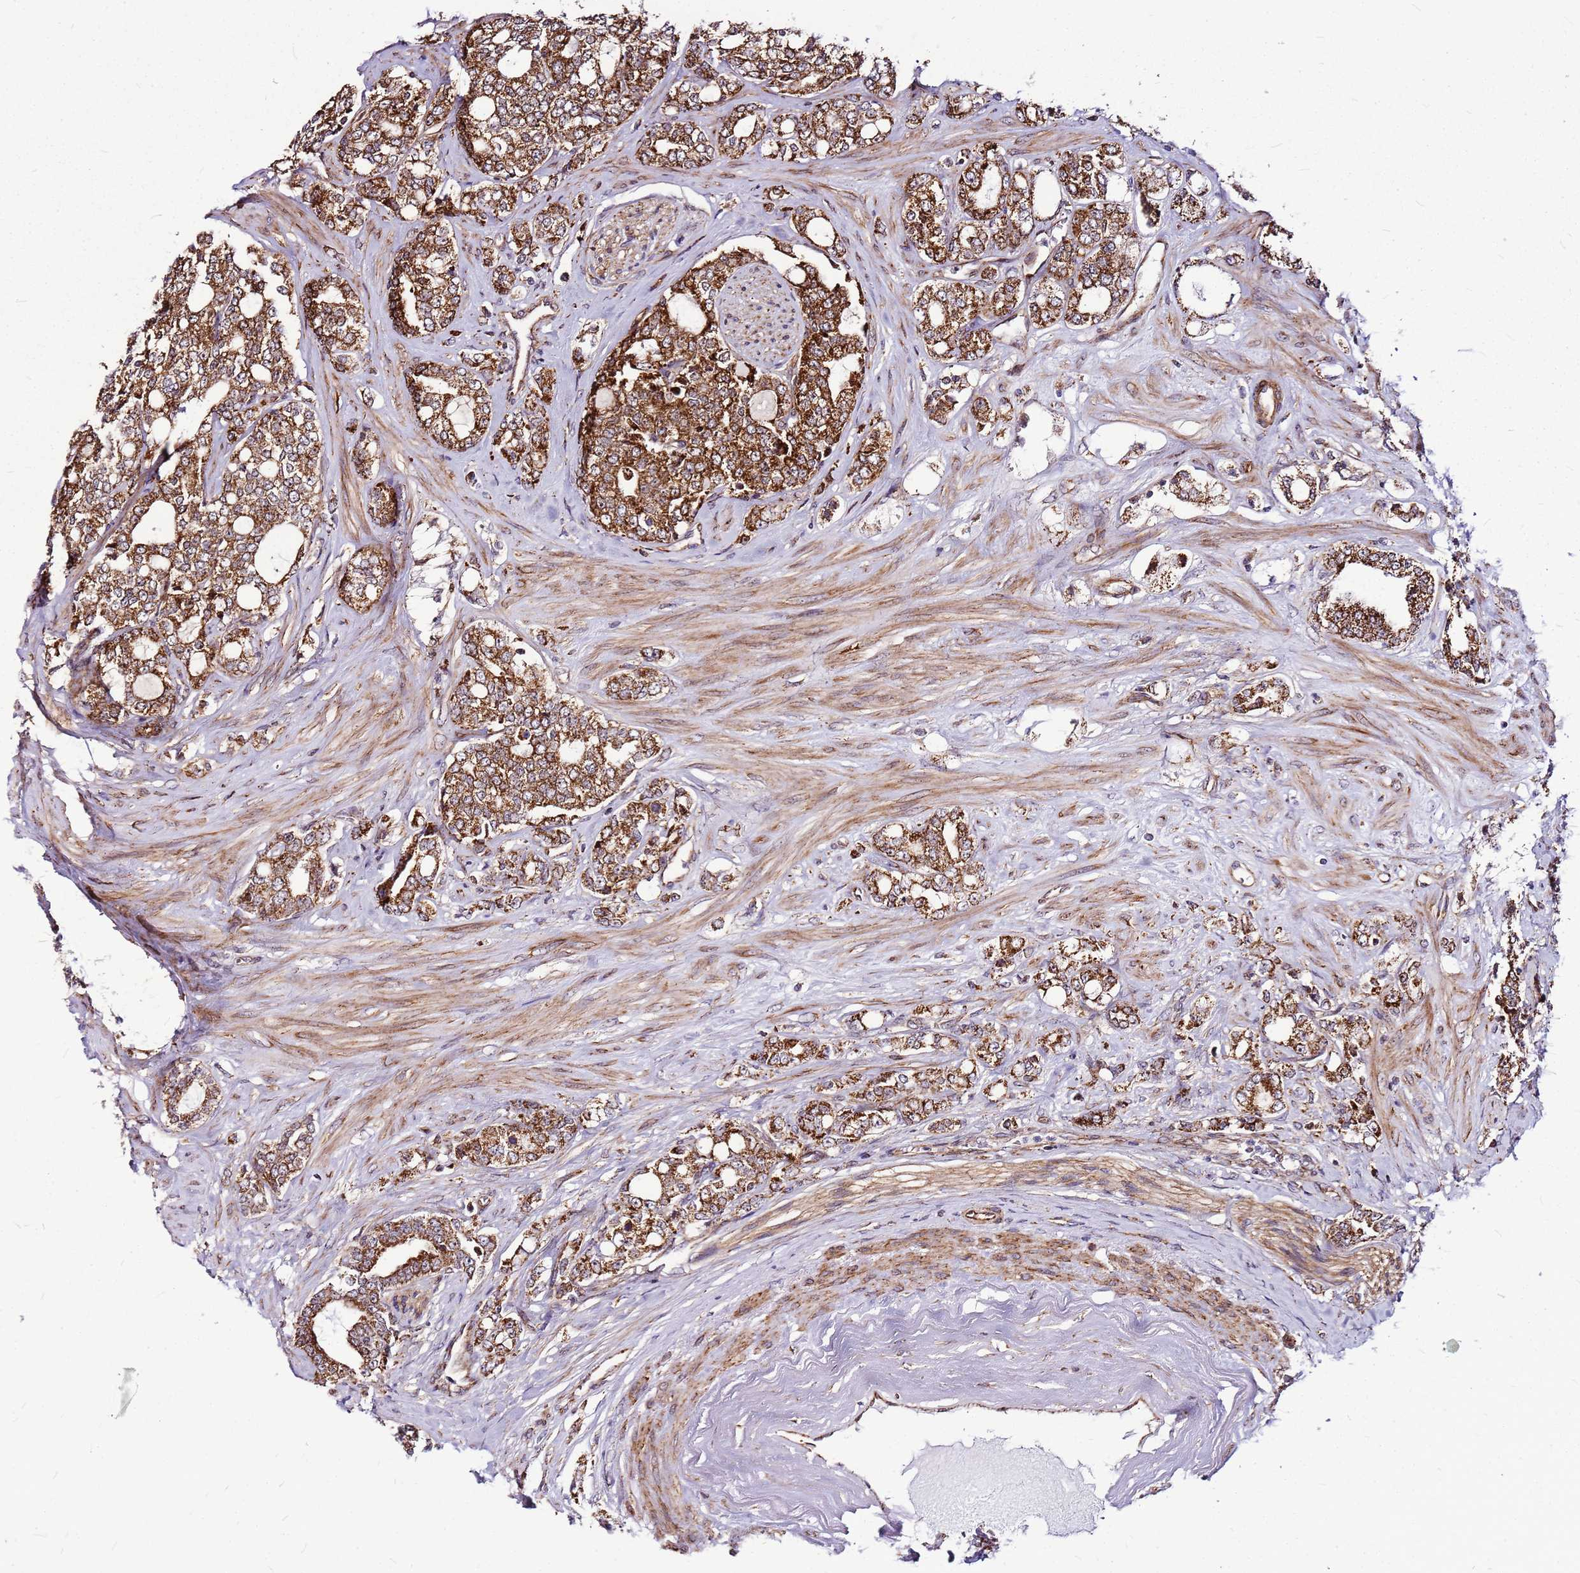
{"staining": {"intensity": "strong", "quantity": ">75%", "location": "cytoplasmic/membranous"}, "tissue": "prostate cancer", "cell_type": "Tumor cells", "image_type": "cancer", "snomed": [{"axis": "morphology", "description": "Adenocarcinoma, High grade"}, {"axis": "topography", "description": "Prostate"}], "caption": "Approximately >75% of tumor cells in human prostate cancer (adenocarcinoma (high-grade)) exhibit strong cytoplasmic/membranous protein expression as visualized by brown immunohistochemical staining.", "gene": "OR51T1", "patient": {"sex": "male", "age": 64}}